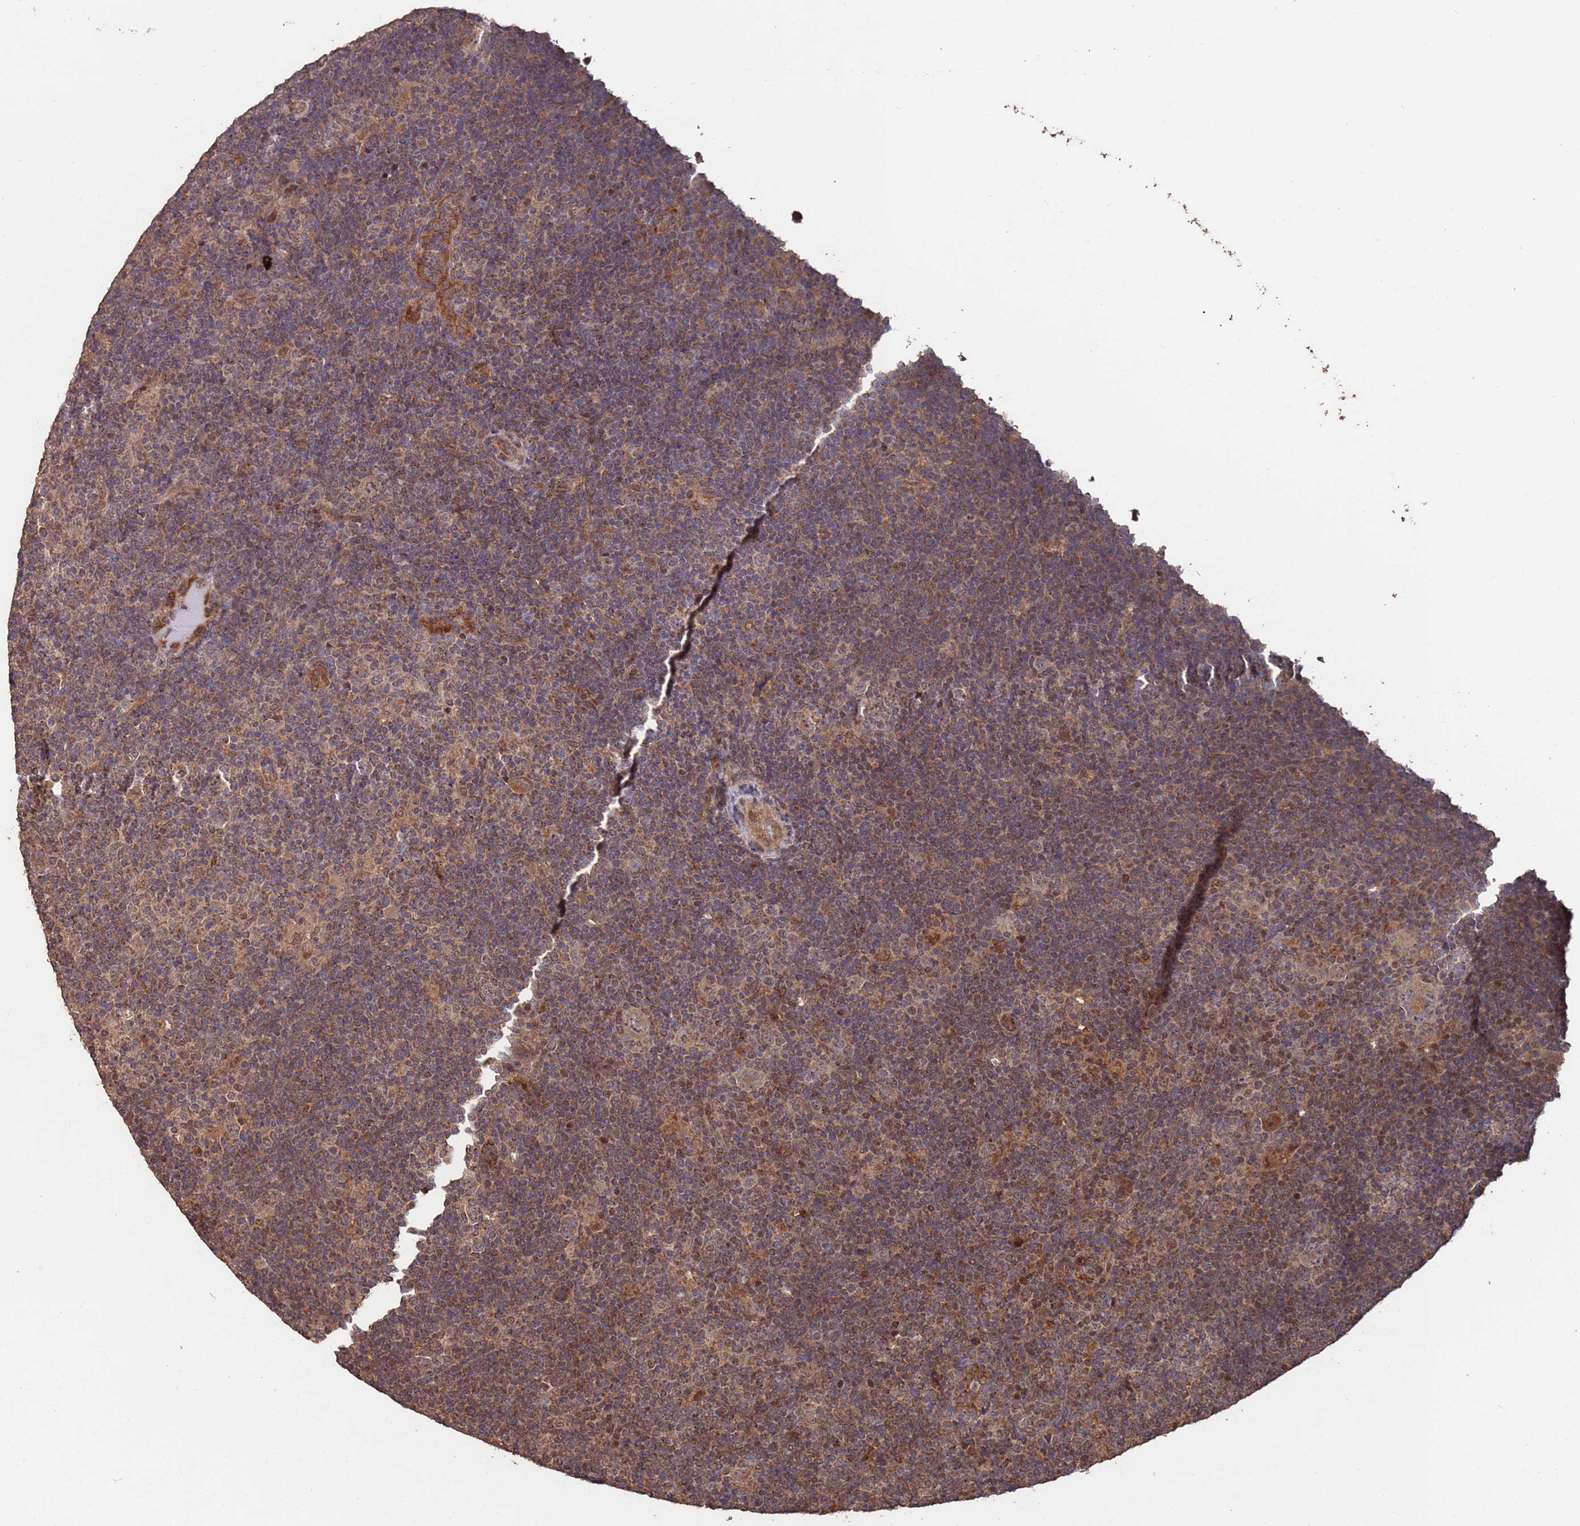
{"staining": {"intensity": "weak", "quantity": "25%-75%", "location": "cytoplasmic/membranous"}, "tissue": "lymphoma", "cell_type": "Tumor cells", "image_type": "cancer", "snomed": [{"axis": "morphology", "description": "Hodgkin's disease, NOS"}, {"axis": "topography", "description": "Lymph node"}], "caption": "Immunohistochemistry (IHC) (DAB) staining of human Hodgkin's disease demonstrates weak cytoplasmic/membranous protein expression in approximately 25%-75% of tumor cells. Using DAB (3,3'-diaminobenzidine) (brown) and hematoxylin (blue) stains, captured at high magnification using brightfield microscopy.", "gene": "PRR7", "patient": {"sex": "female", "age": 57}}